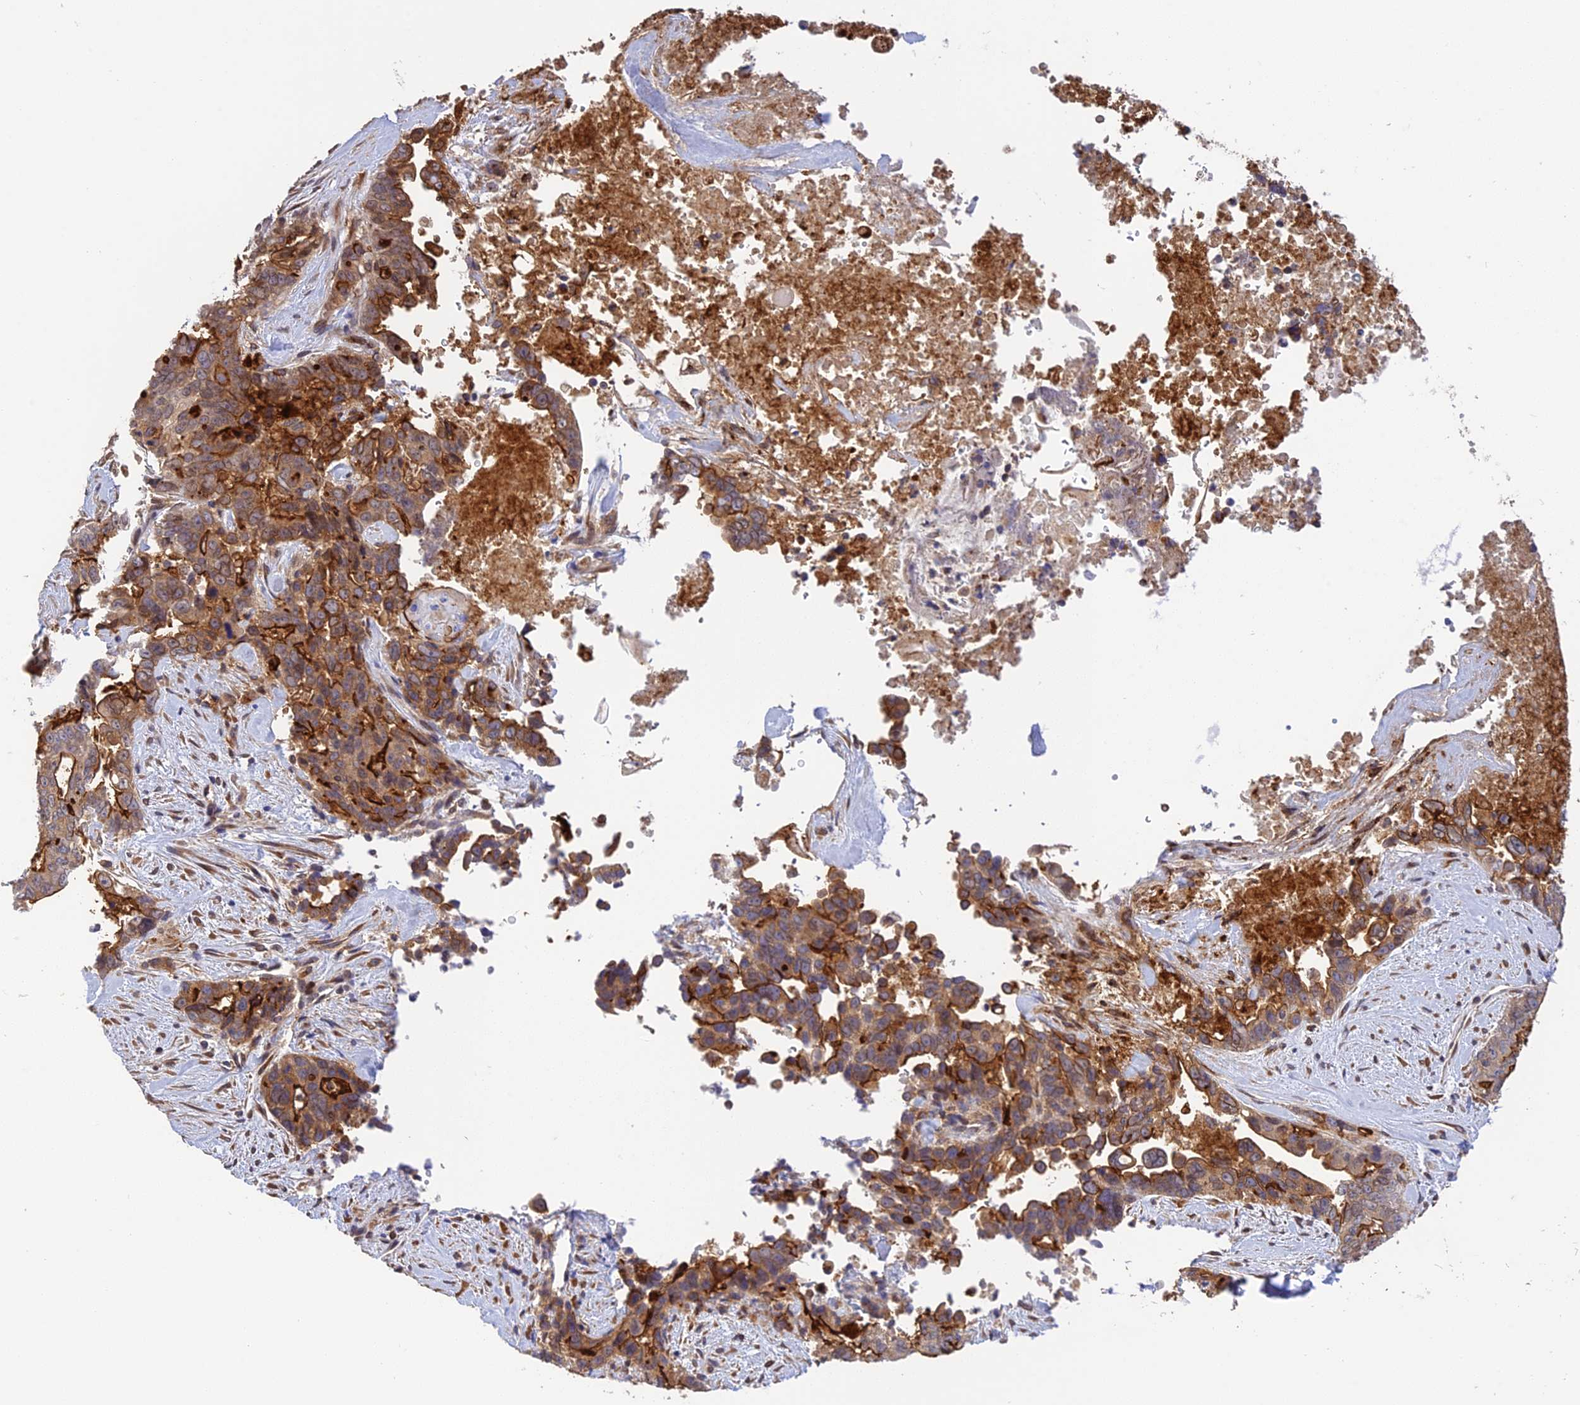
{"staining": {"intensity": "moderate", "quantity": ">75%", "location": "cytoplasmic/membranous"}, "tissue": "pancreatic cancer", "cell_type": "Tumor cells", "image_type": "cancer", "snomed": [{"axis": "morphology", "description": "Adenocarcinoma, NOS"}, {"axis": "topography", "description": "Pancreas"}], "caption": "The micrograph reveals a brown stain indicating the presence of a protein in the cytoplasmic/membranous of tumor cells in pancreatic cancer.", "gene": "SNX17", "patient": {"sex": "male", "age": 80}}